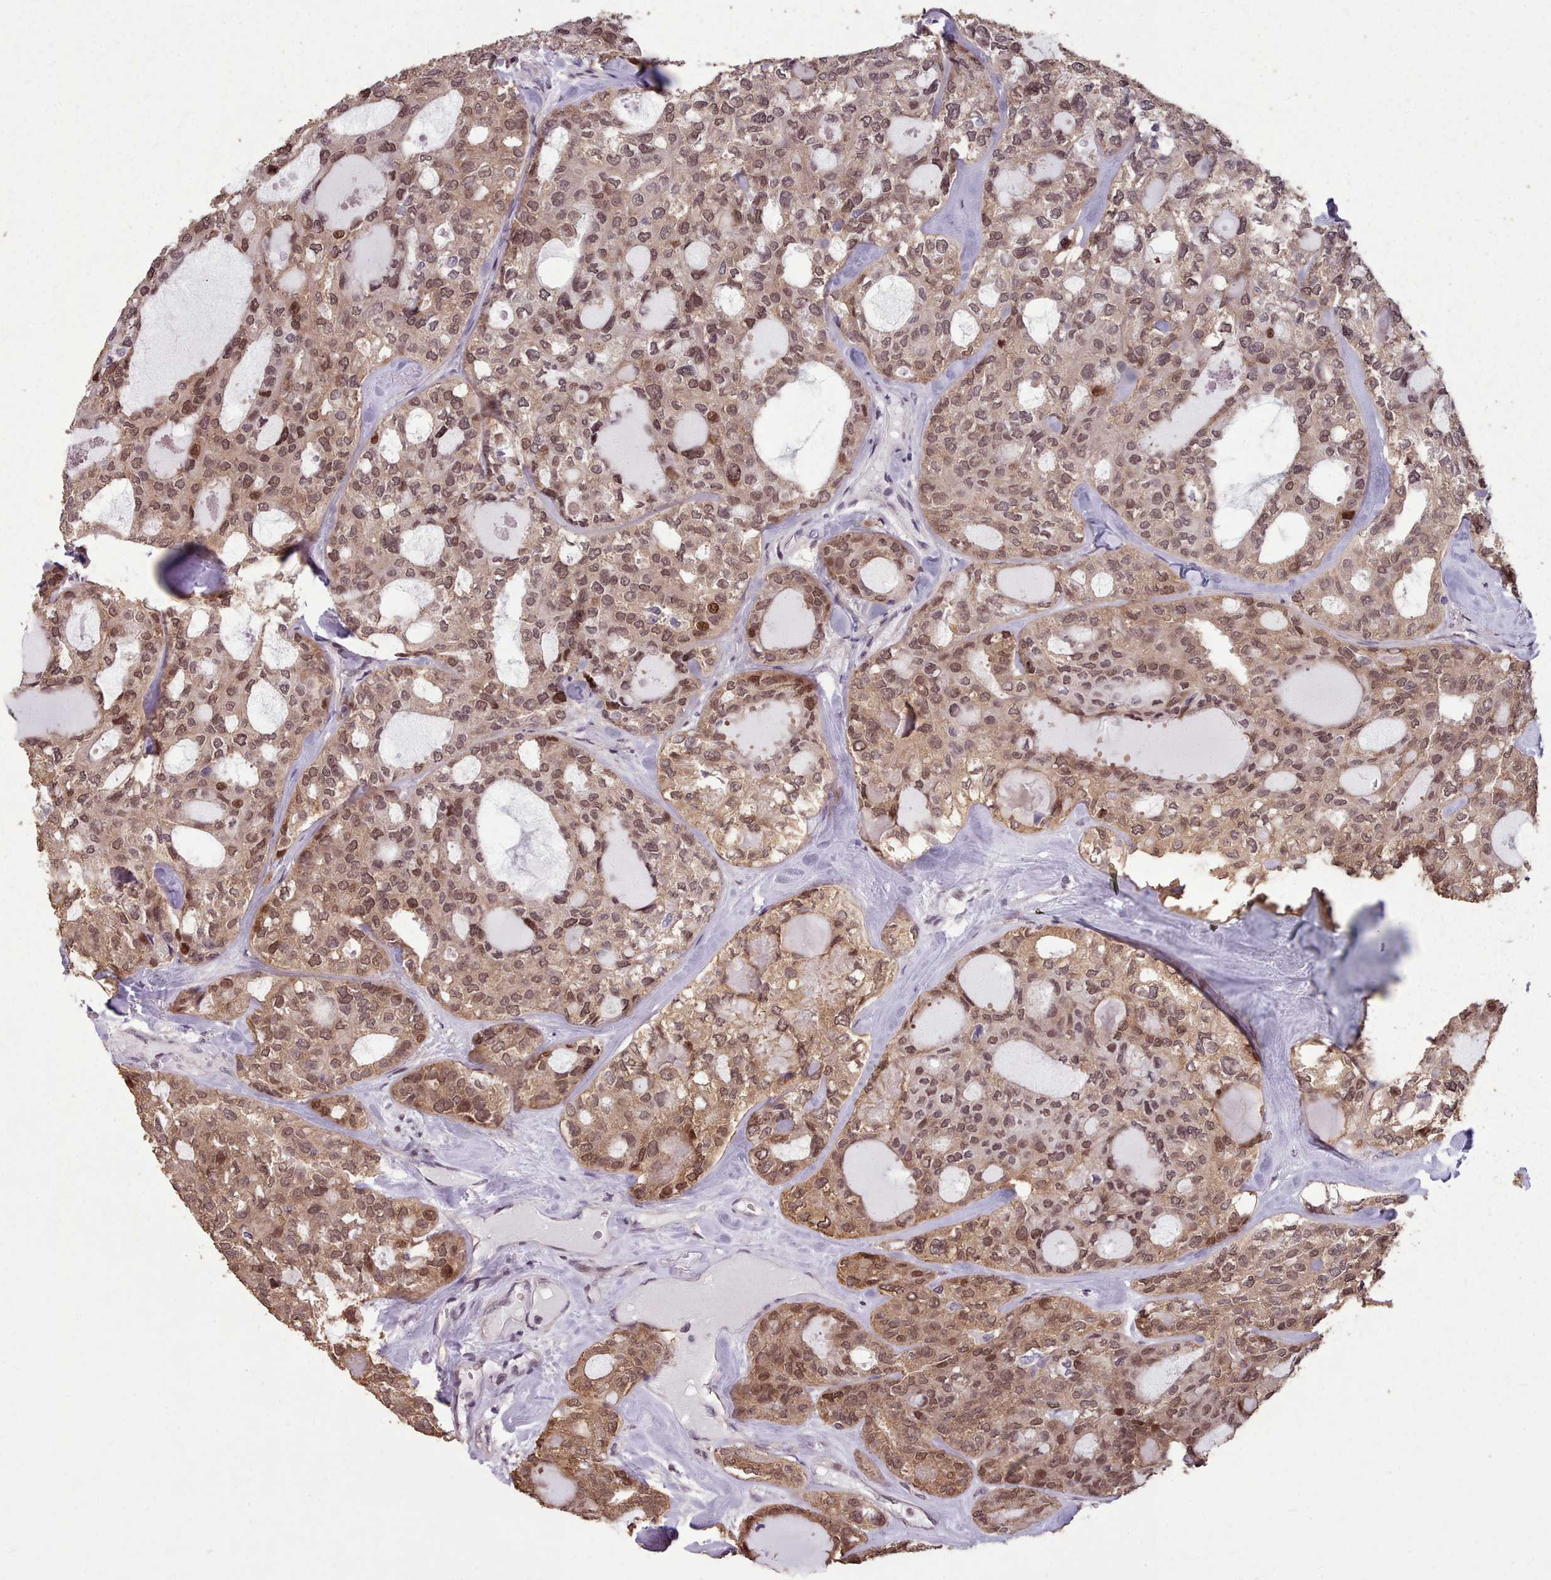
{"staining": {"intensity": "moderate", "quantity": ">75%", "location": "cytoplasmic/membranous,nuclear"}, "tissue": "thyroid cancer", "cell_type": "Tumor cells", "image_type": "cancer", "snomed": [{"axis": "morphology", "description": "Follicular adenoma carcinoma, NOS"}, {"axis": "topography", "description": "Thyroid gland"}], "caption": "IHC histopathology image of human follicular adenoma carcinoma (thyroid) stained for a protein (brown), which reveals medium levels of moderate cytoplasmic/membranous and nuclear staining in approximately >75% of tumor cells.", "gene": "ENSA", "patient": {"sex": "male", "age": 75}}